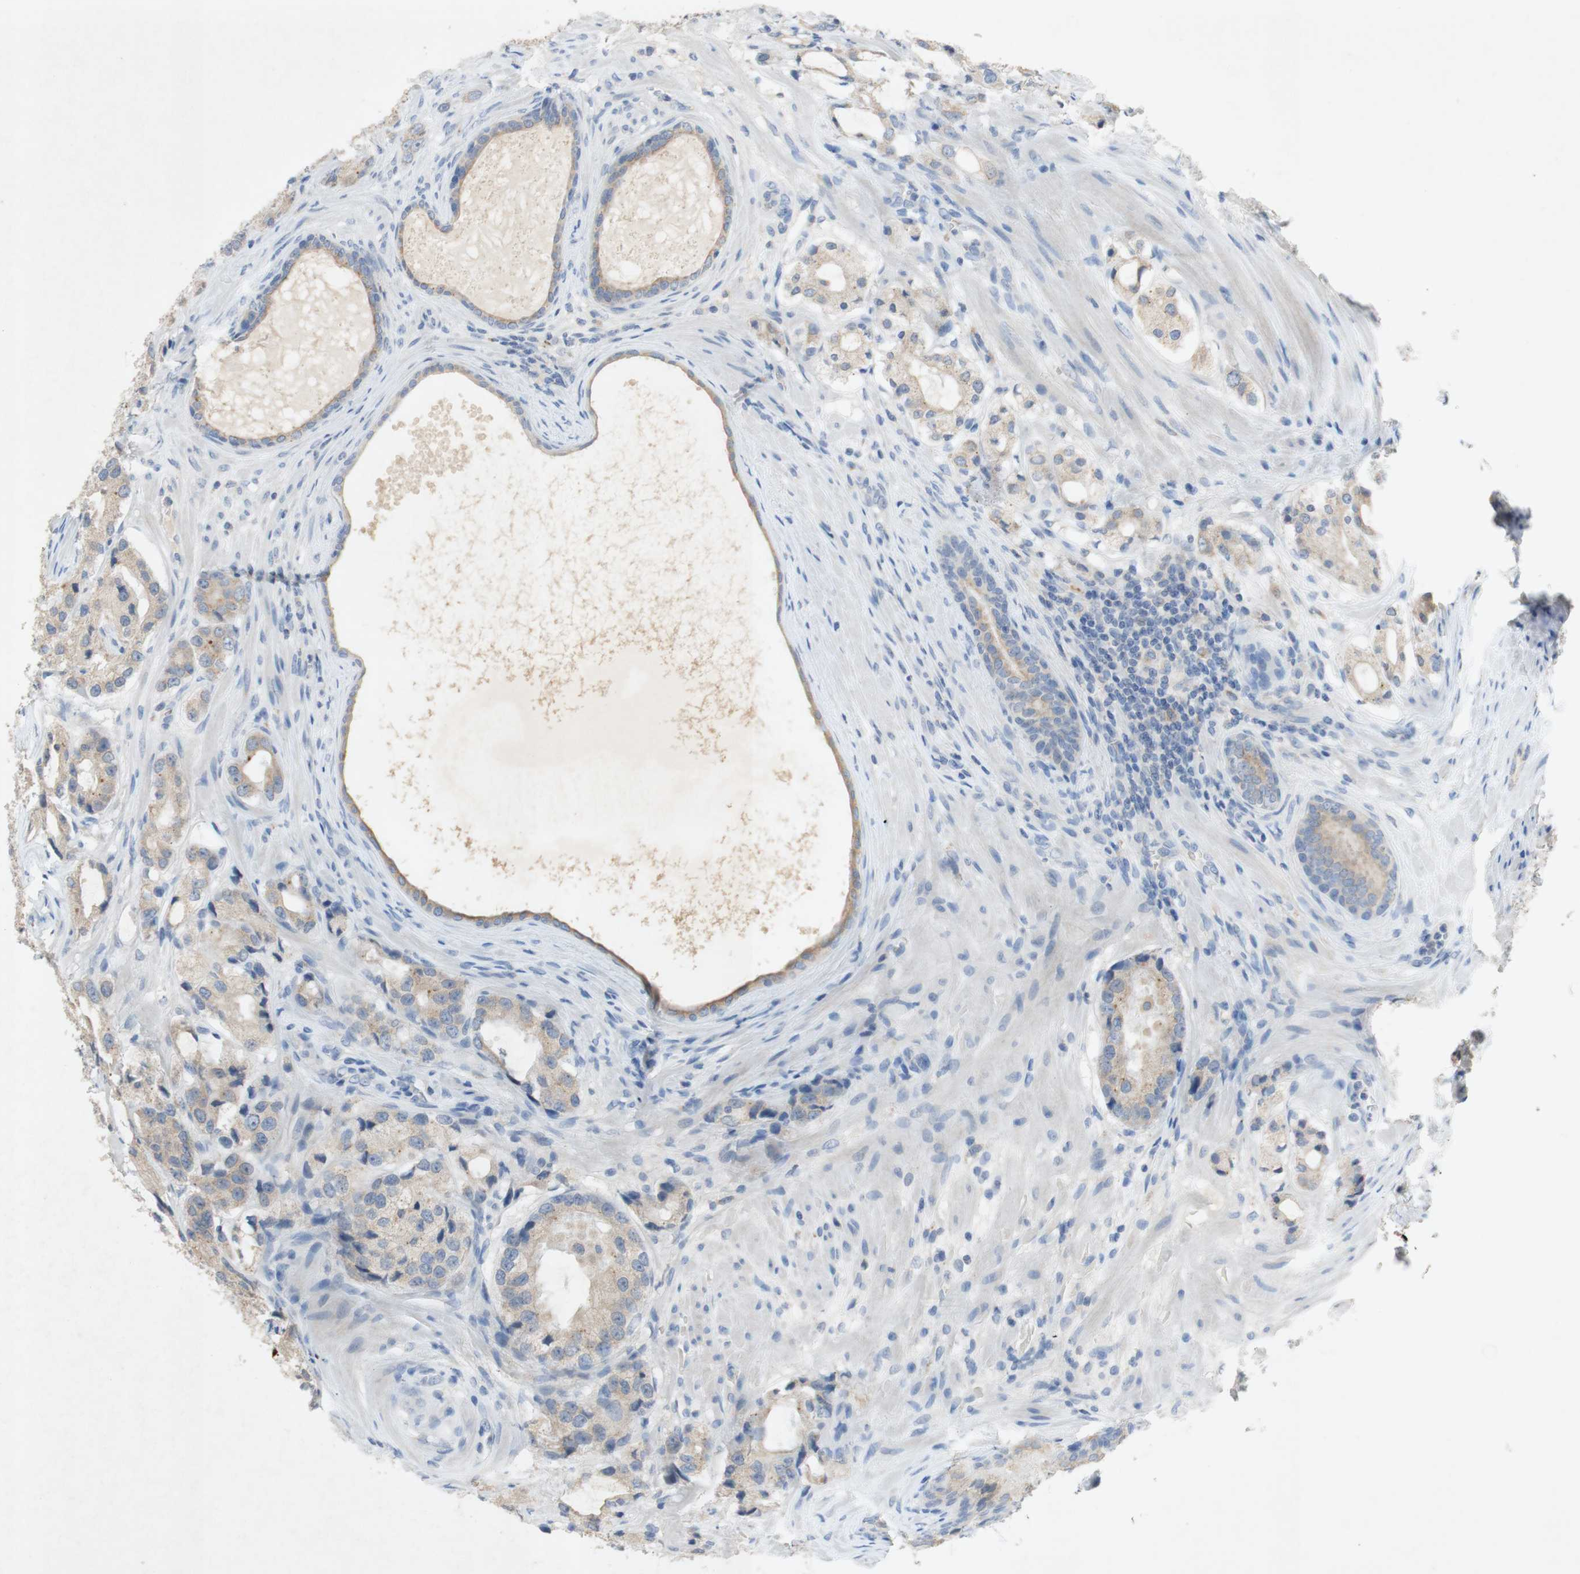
{"staining": {"intensity": "negative", "quantity": "none", "location": "none"}, "tissue": "prostate cancer", "cell_type": "Tumor cells", "image_type": "cancer", "snomed": [{"axis": "morphology", "description": "Adenocarcinoma, High grade"}, {"axis": "topography", "description": "Prostate"}], "caption": "There is no significant positivity in tumor cells of prostate high-grade adenocarcinoma. (DAB (3,3'-diaminobenzidine) immunohistochemistry visualized using brightfield microscopy, high magnification).", "gene": "EPO", "patient": {"sex": "male", "age": 65}}